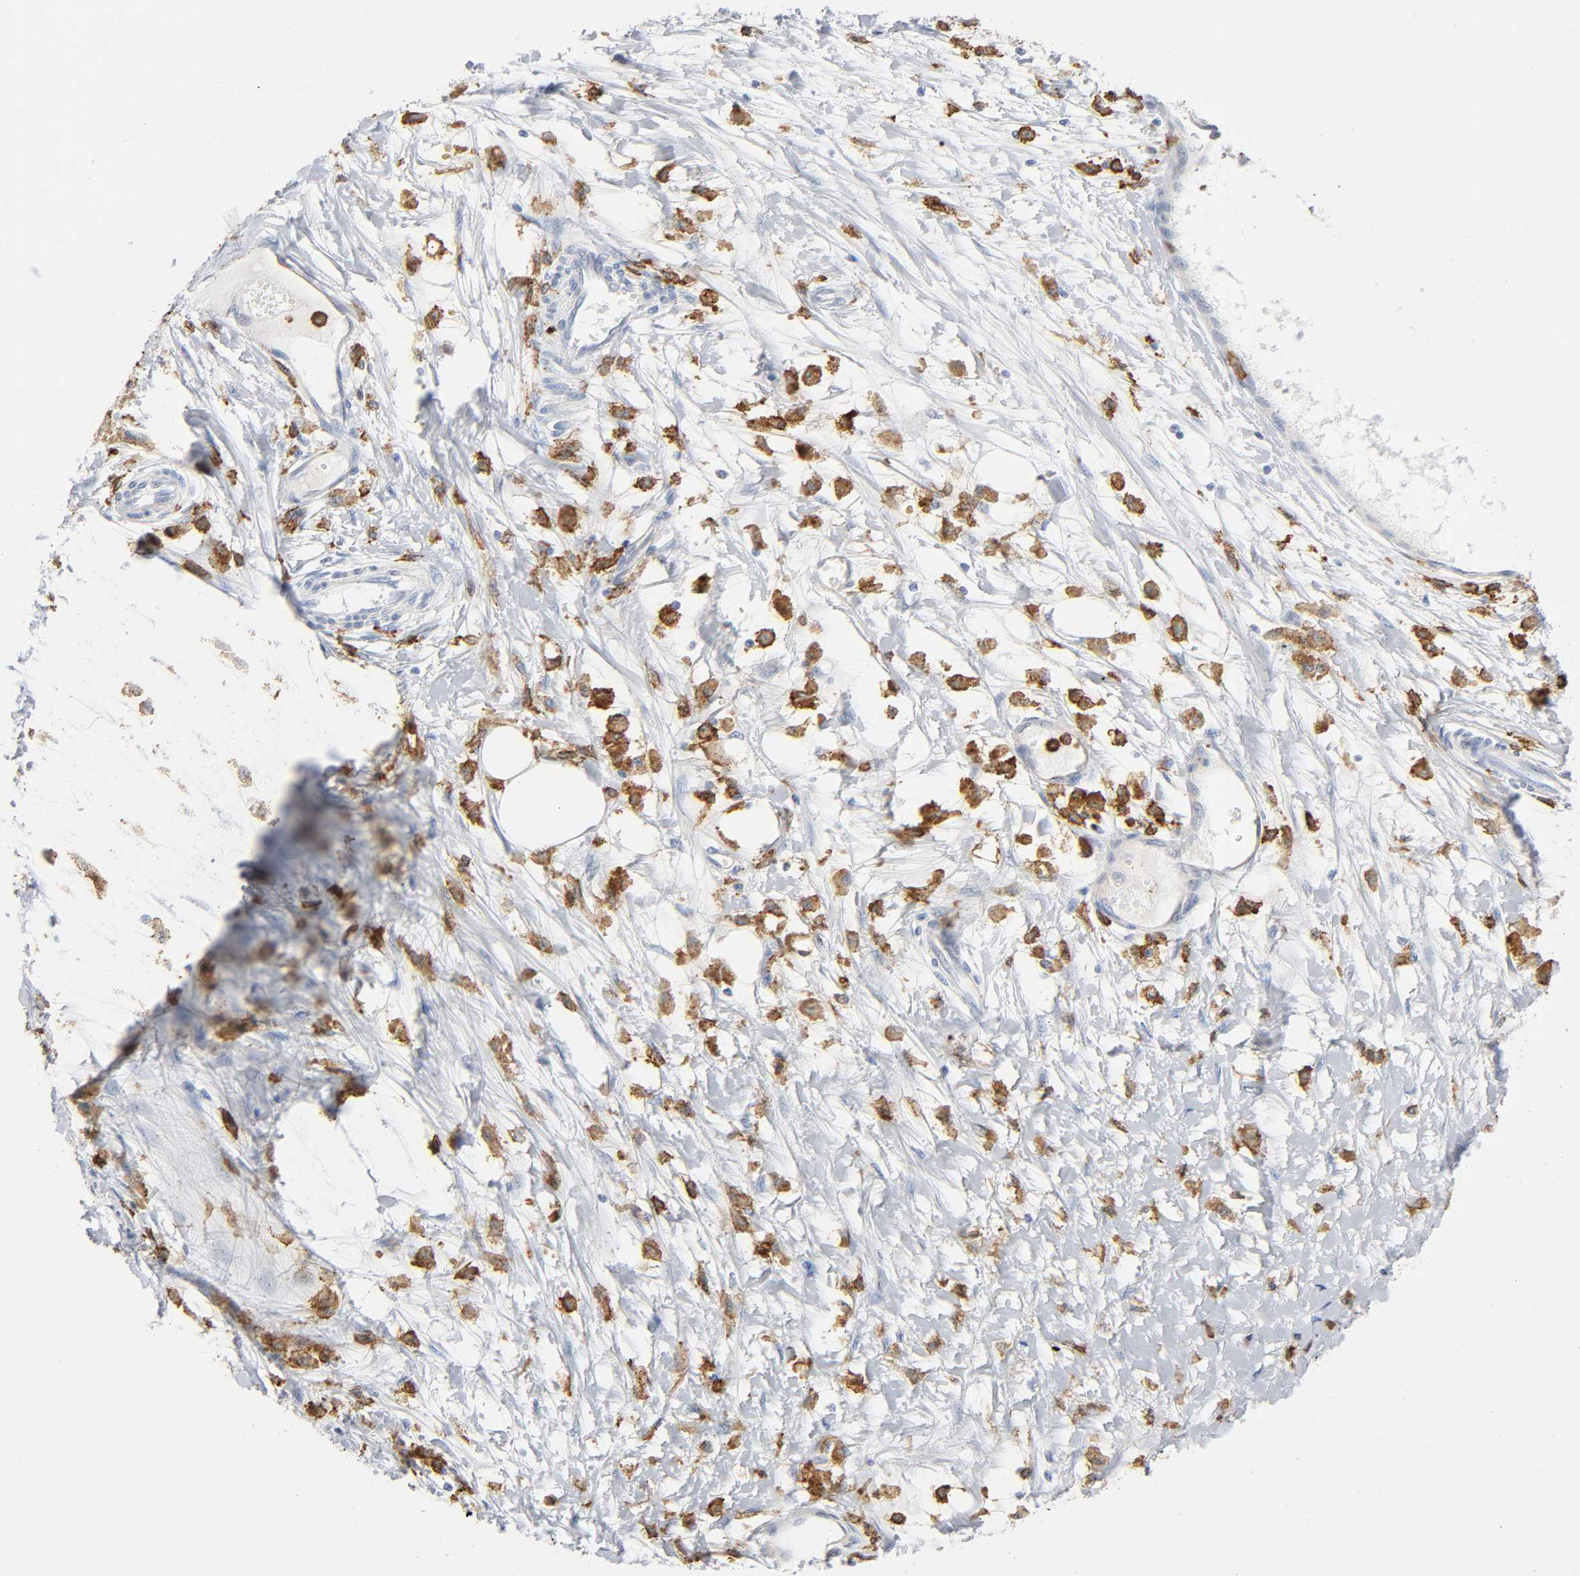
{"staining": {"intensity": "negative", "quantity": "none", "location": "none"}, "tissue": "melanoma", "cell_type": "Tumor cells", "image_type": "cancer", "snomed": [{"axis": "morphology", "description": "Malignant melanoma, Metastatic site"}, {"axis": "topography", "description": "Lymph node"}], "caption": "Protein analysis of malignant melanoma (metastatic site) reveals no significant staining in tumor cells.", "gene": "LYN", "patient": {"sex": "male", "age": 59}}